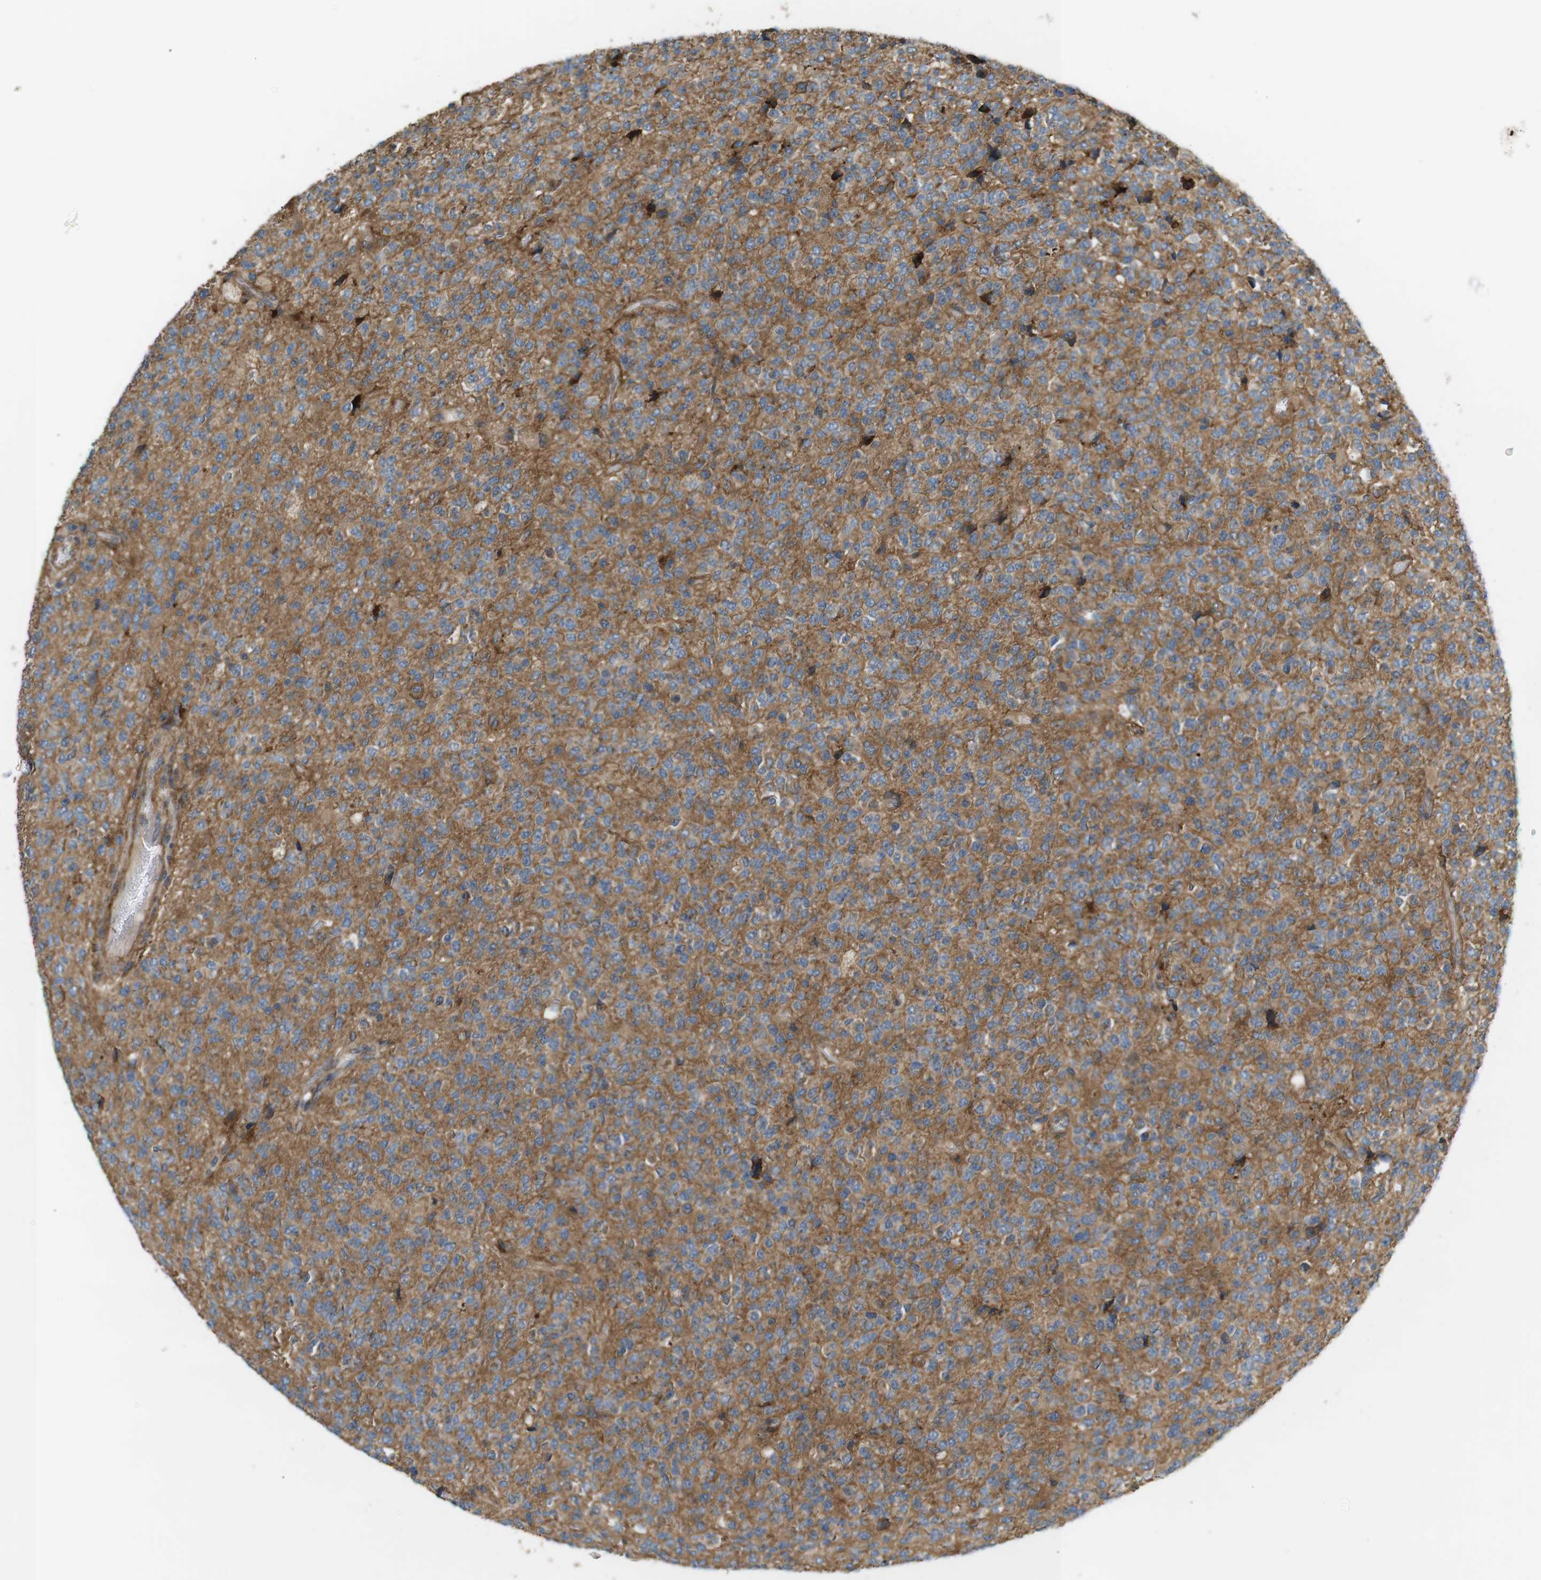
{"staining": {"intensity": "weak", "quantity": "25%-75%", "location": "cytoplasmic/membranous"}, "tissue": "glioma", "cell_type": "Tumor cells", "image_type": "cancer", "snomed": [{"axis": "morphology", "description": "Glioma, malignant, High grade"}, {"axis": "topography", "description": "pancreas cauda"}], "caption": "Immunohistochemistry (DAB (3,3'-diaminobenzidine)) staining of human high-grade glioma (malignant) reveals weak cytoplasmic/membranous protein staining in about 25%-75% of tumor cells. (IHC, brightfield microscopy, high magnification).", "gene": "DDAH2", "patient": {"sex": "male", "age": 60}}